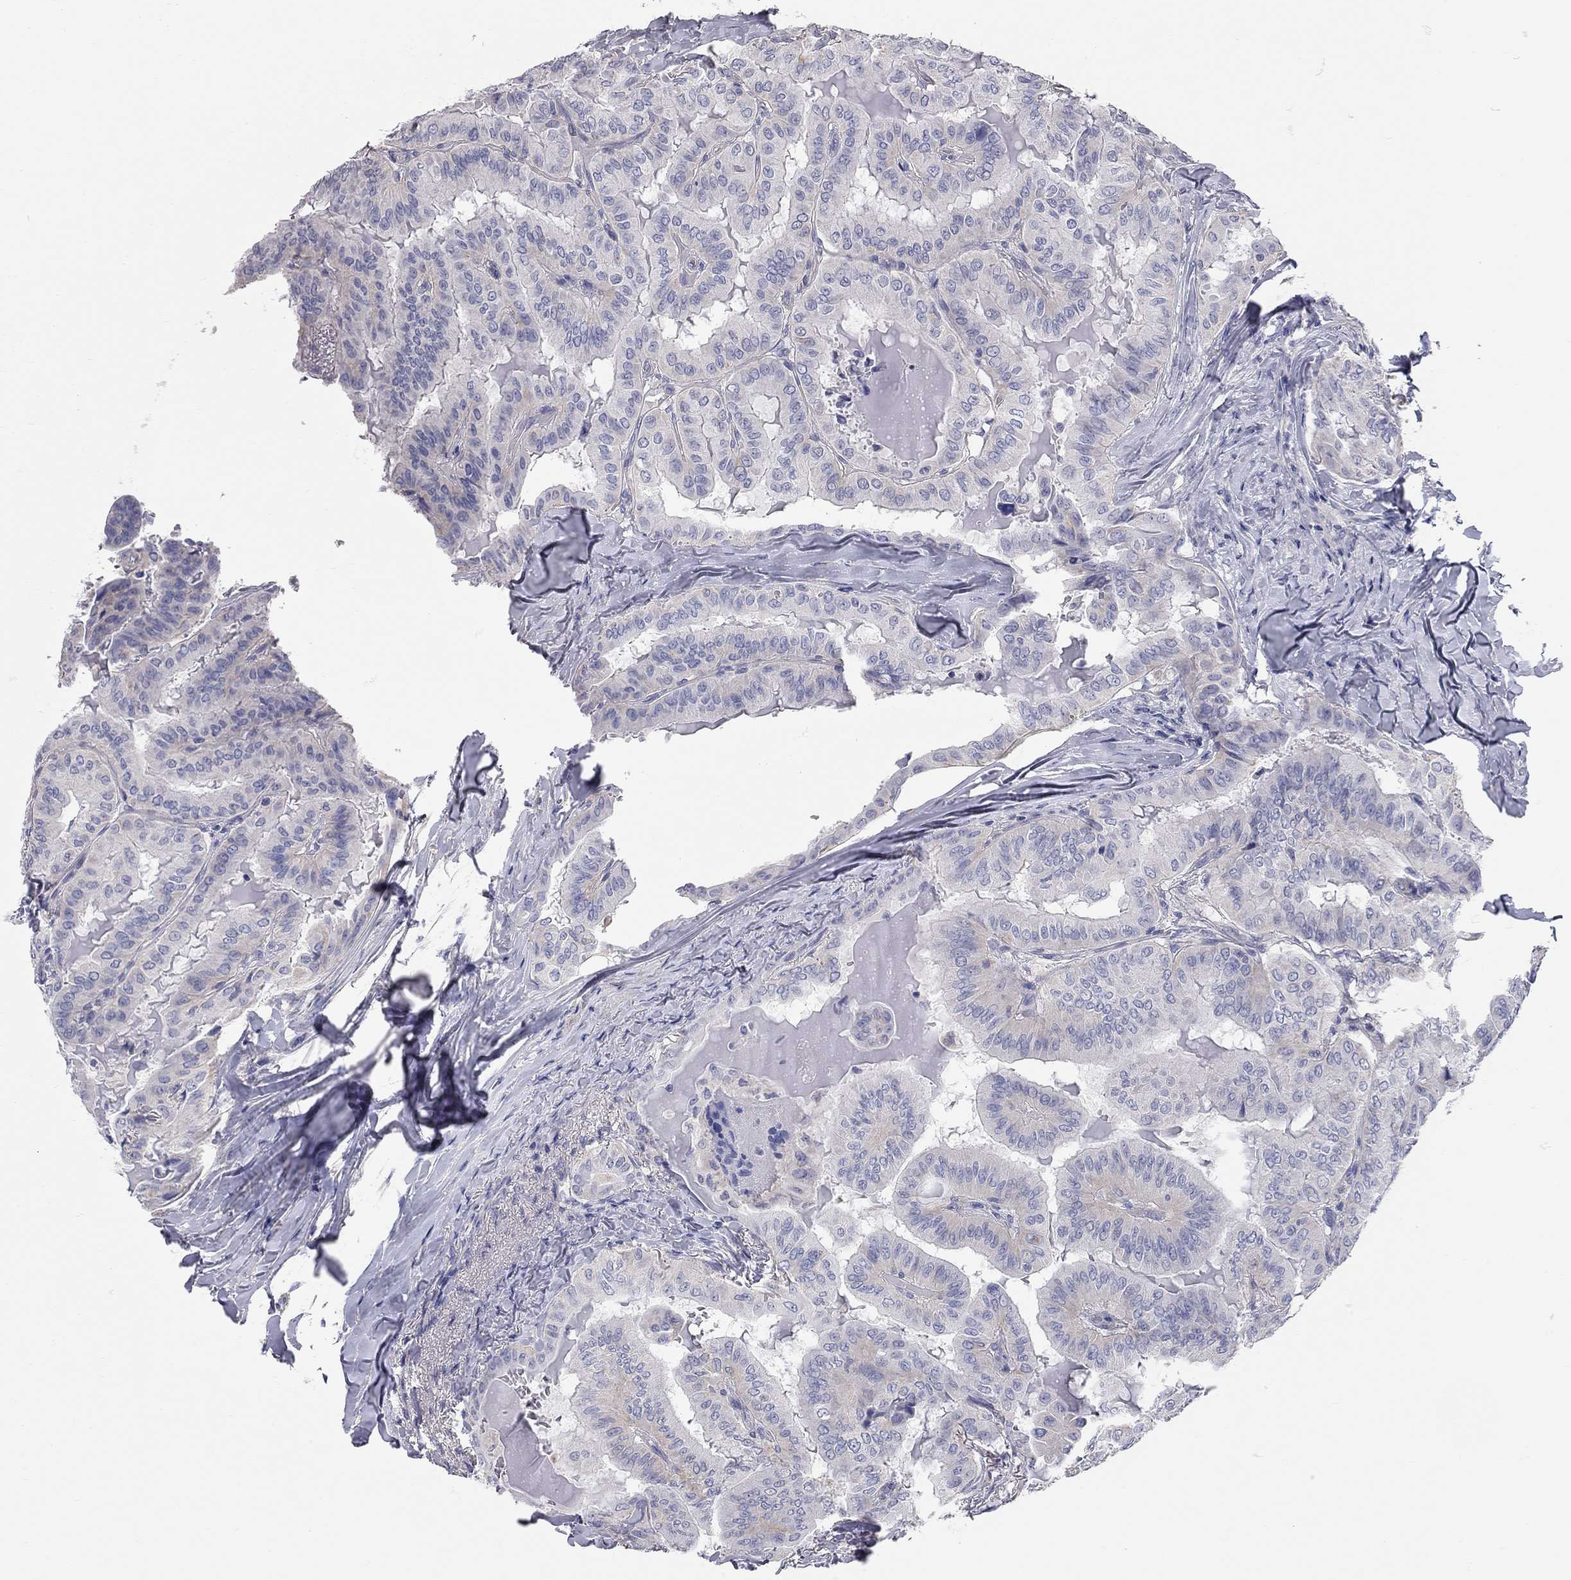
{"staining": {"intensity": "negative", "quantity": "none", "location": "none"}, "tissue": "thyroid cancer", "cell_type": "Tumor cells", "image_type": "cancer", "snomed": [{"axis": "morphology", "description": "Papillary adenocarcinoma, NOS"}, {"axis": "topography", "description": "Thyroid gland"}], "caption": "Immunohistochemical staining of human thyroid cancer displays no significant staining in tumor cells.", "gene": "C10orf90", "patient": {"sex": "female", "age": 68}}